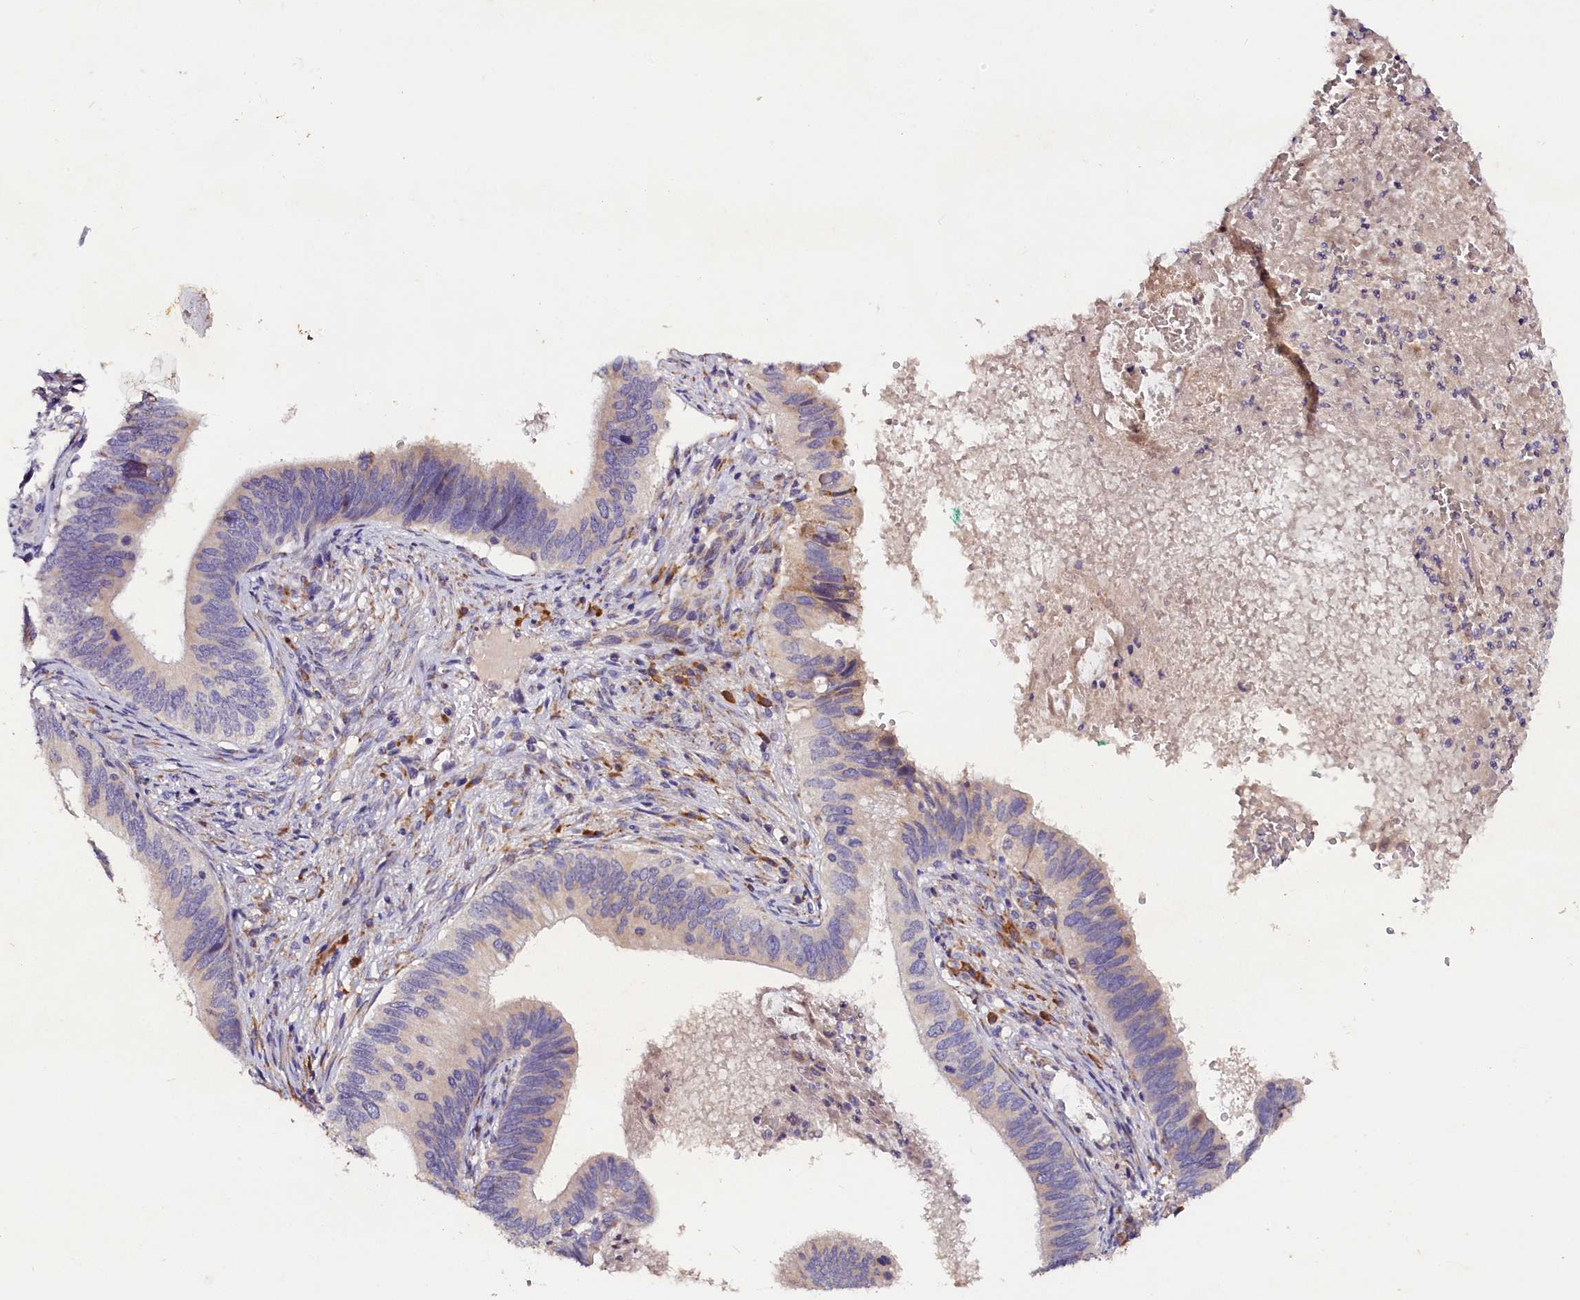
{"staining": {"intensity": "weak", "quantity": "<25%", "location": "cytoplasmic/membranous"}, "tissue": "cervical cancer", "cell_type": "Tumor cells", "image_type": "cancer", "snomed": [{"axis": "morphology", "description": "Adenocarcinoma, NOS"}, {"axis": "topography", "description": "Cervix"}], "caption": "A histopathology image of adenocarcinoma (cervical) stained for a protein shows no brown staining in tumor cells.", "gene": "ST7L", "patient": {"sex": "female", "age": 42}}